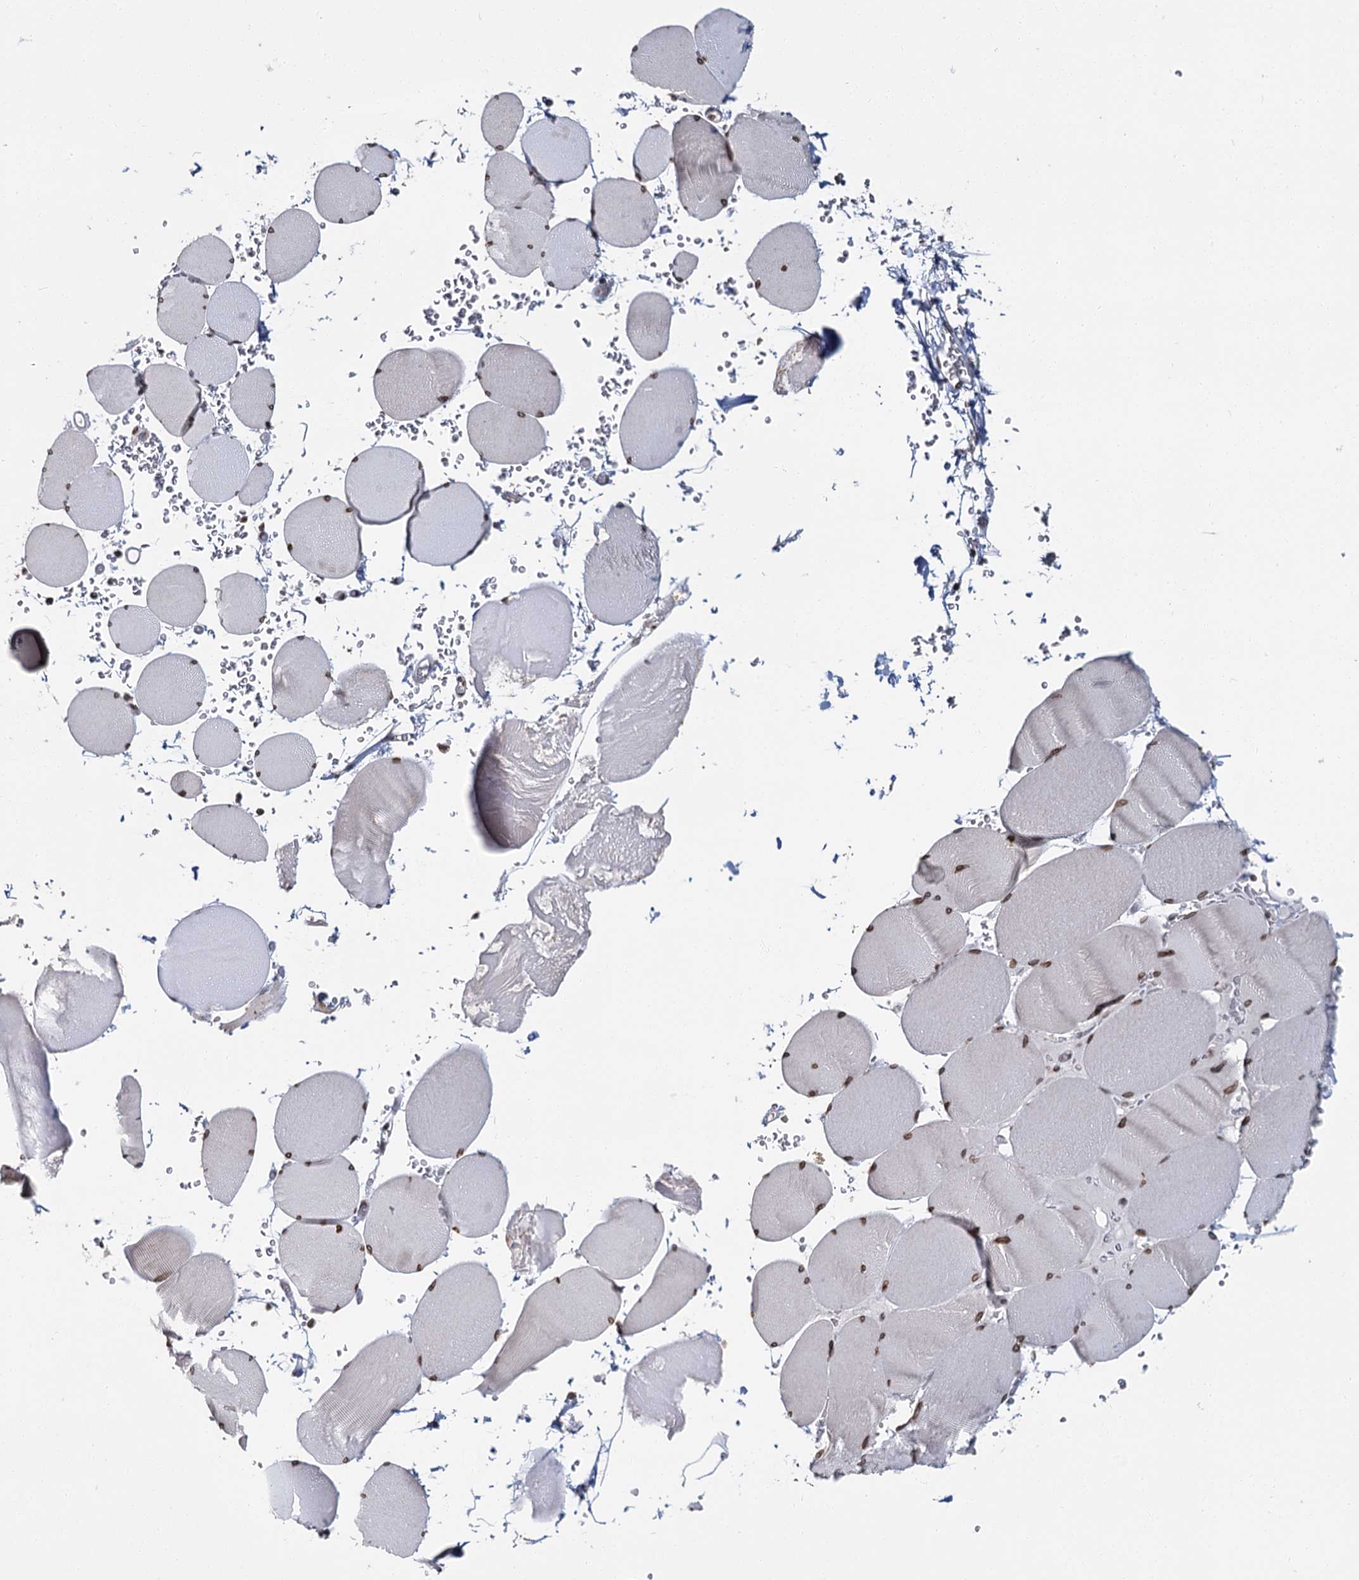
{"staining": {"intensity": "moderate", "quantity": ">75%", "location": "nuclear"}, "tissue": "skeletal muscle", "cell_type": "Myocytes", "image_type": "normal", "snomed": [{"axis": "morphology", "description": "Normal tissue, NOS"}, {"axis": "topography", "description": "Skeletal muscle"}, {"axis": "topography", "description": "Head-Neck"}], "caption": "Immunohistochemical staining of normal skeletal muscle shows medium levels of moderate nuclear staining in approximately >75% of myocytes.", "gene": "KIAA0930", "patient": {"sex": "male", "age": 66}}